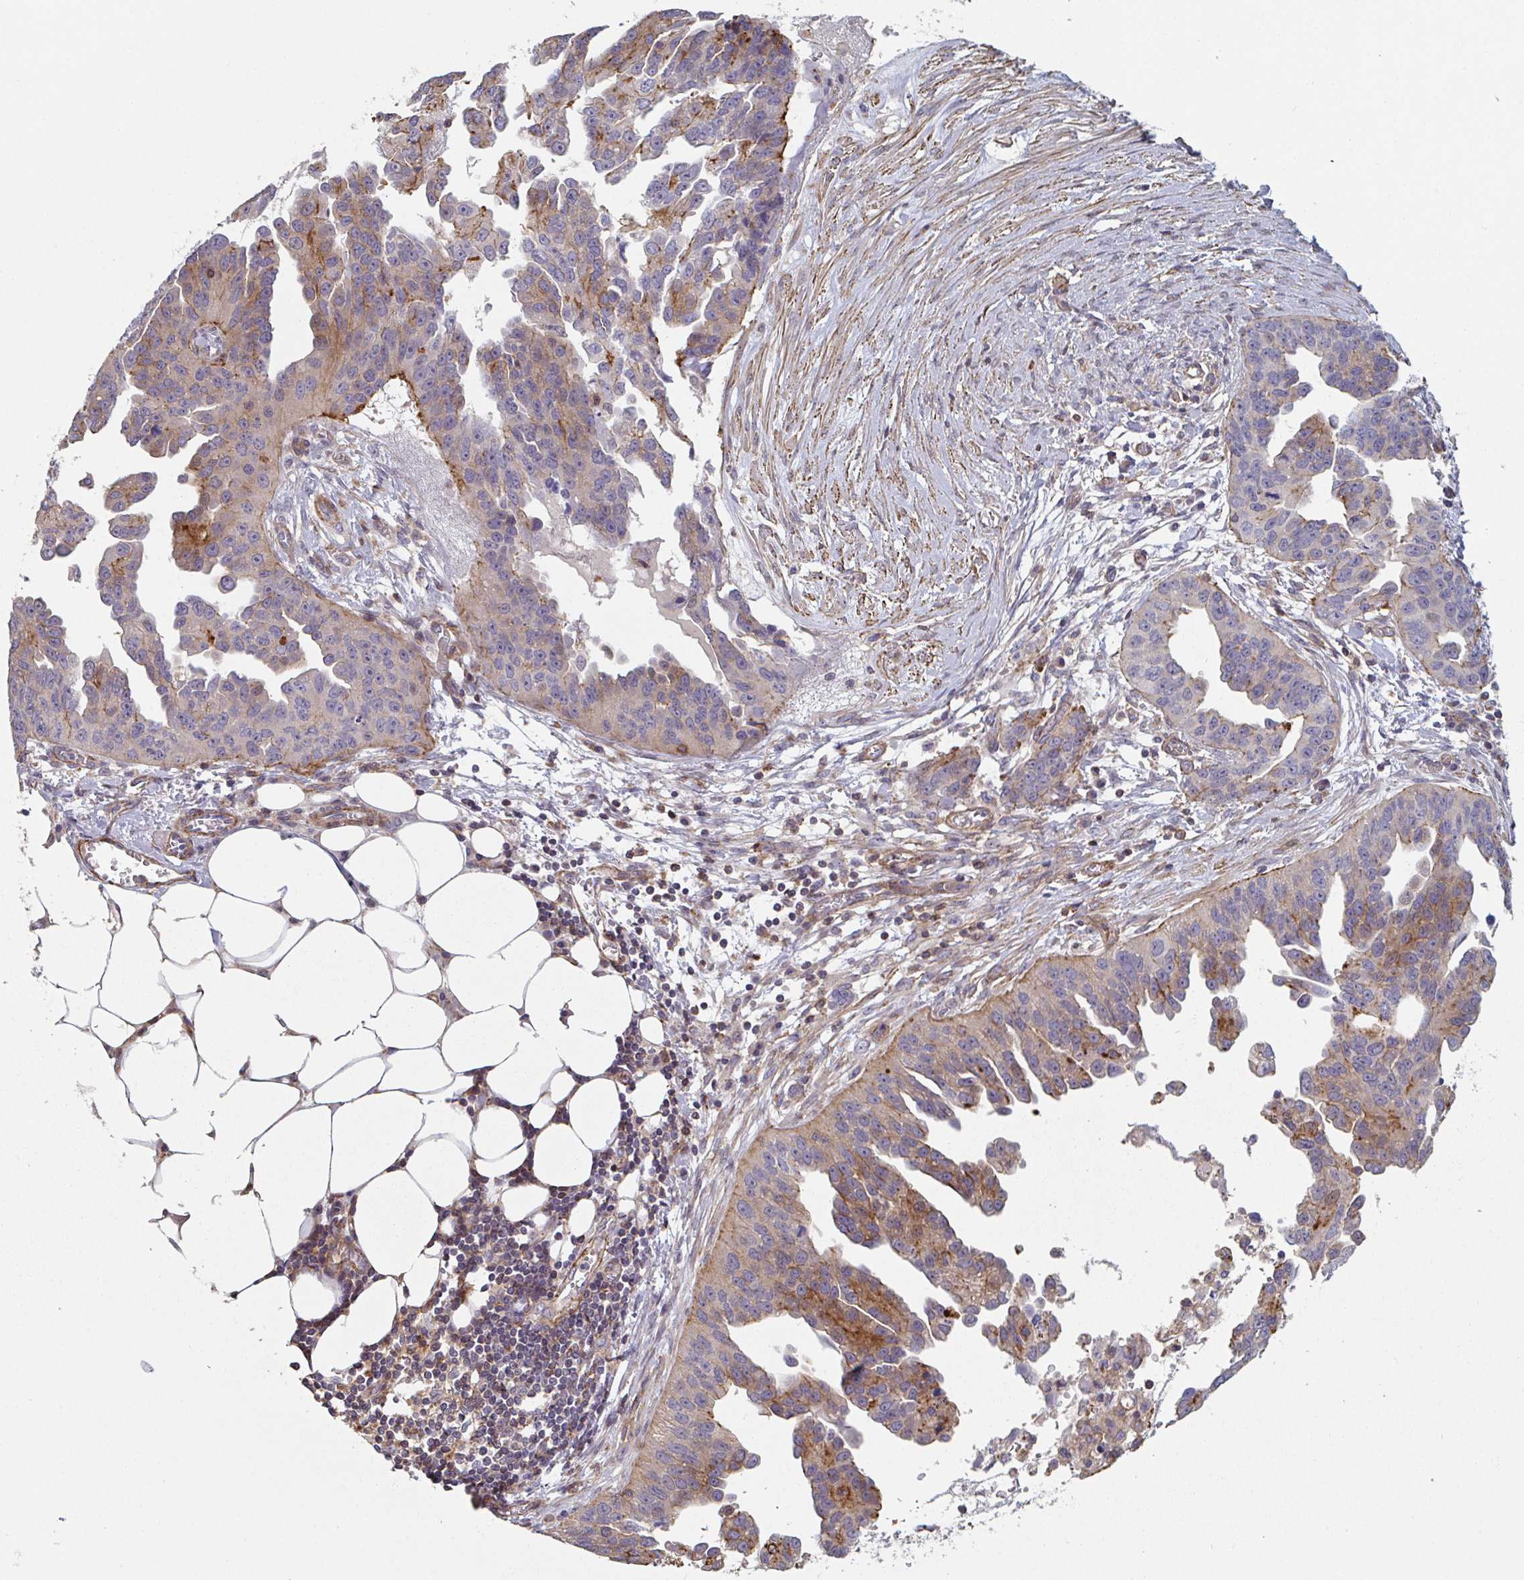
{"staining": {"intensity": "moderate", "quantity": "25%-75%", "location": "cytoplasmic/membranous"}, "tissue": "ovarian cancer", "cell_type": "Tumor cells", "image_type": "cancer", "snomed": [{"axis": "morphology", "description": "Cystadenocarcinoma, serous, NOS"}, {"axis": "topography", "description": "Ovary"}], "caption": "Tumor cells show medium levels of moderate cytoplasmic/membranous expression in about 25%-75% of cells in ovarian cancer.", "gene": "FZD2", "patient": {"sex": "female", "age": 75}}